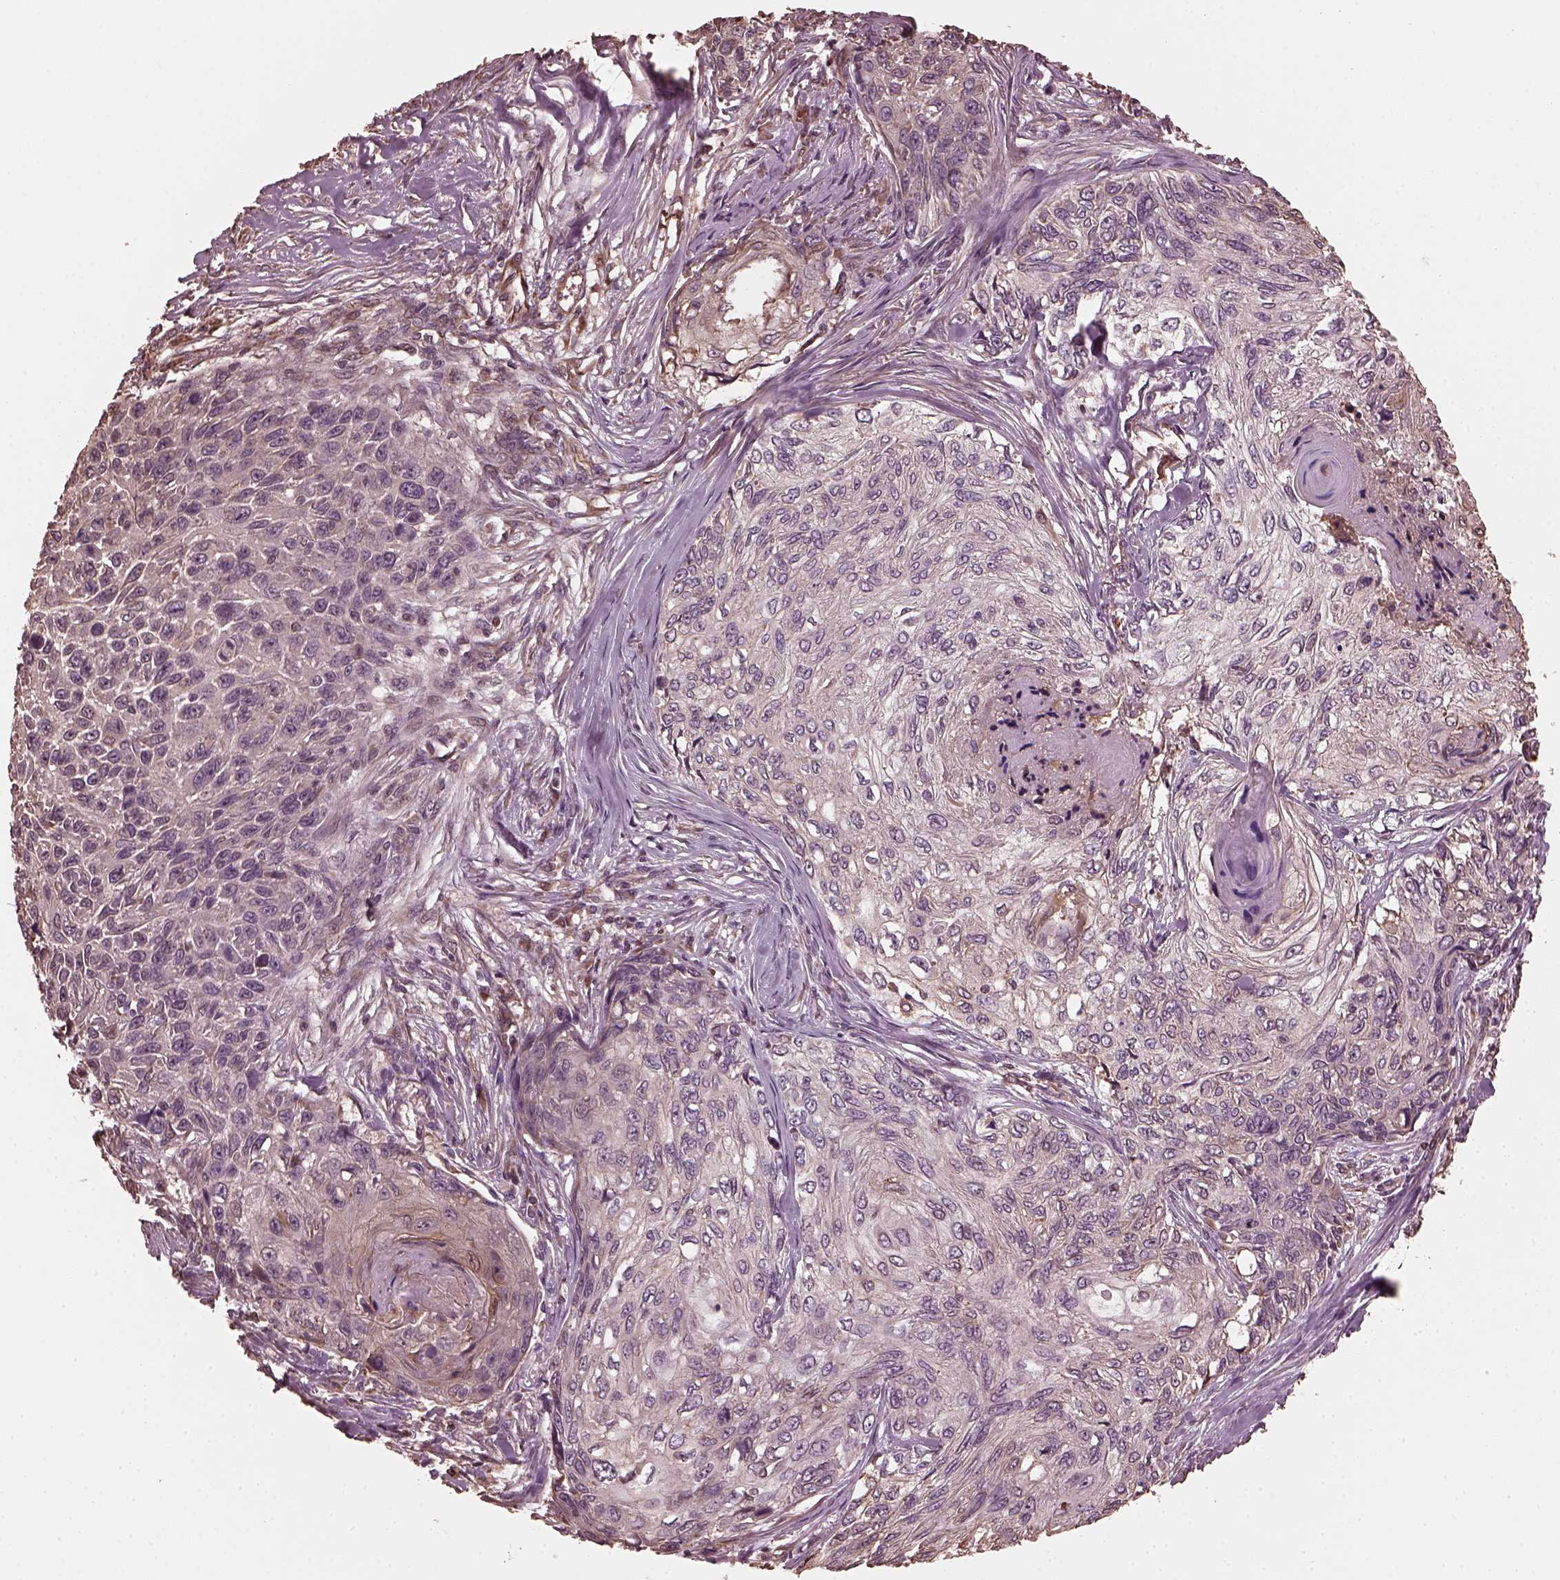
{"staining": {"intensity": "negative", "quantity": "none", "location": "none"}, "tissue": "skin cancer", "cell_type": "Tumor cells", "image_type": "cancer", "snomed": [{"axis": "morphology", "description": "Squamous cell carcinoma, NOS"}, {"axis": "topography", "description": "Skin"}], "caption": "The IHC micrograph has no significant expression in tumor cells of squamous cell carcinoma (skin) tissue.", "gene": "GTPBP1", "patient": {"sex": "male", "age": 92}}